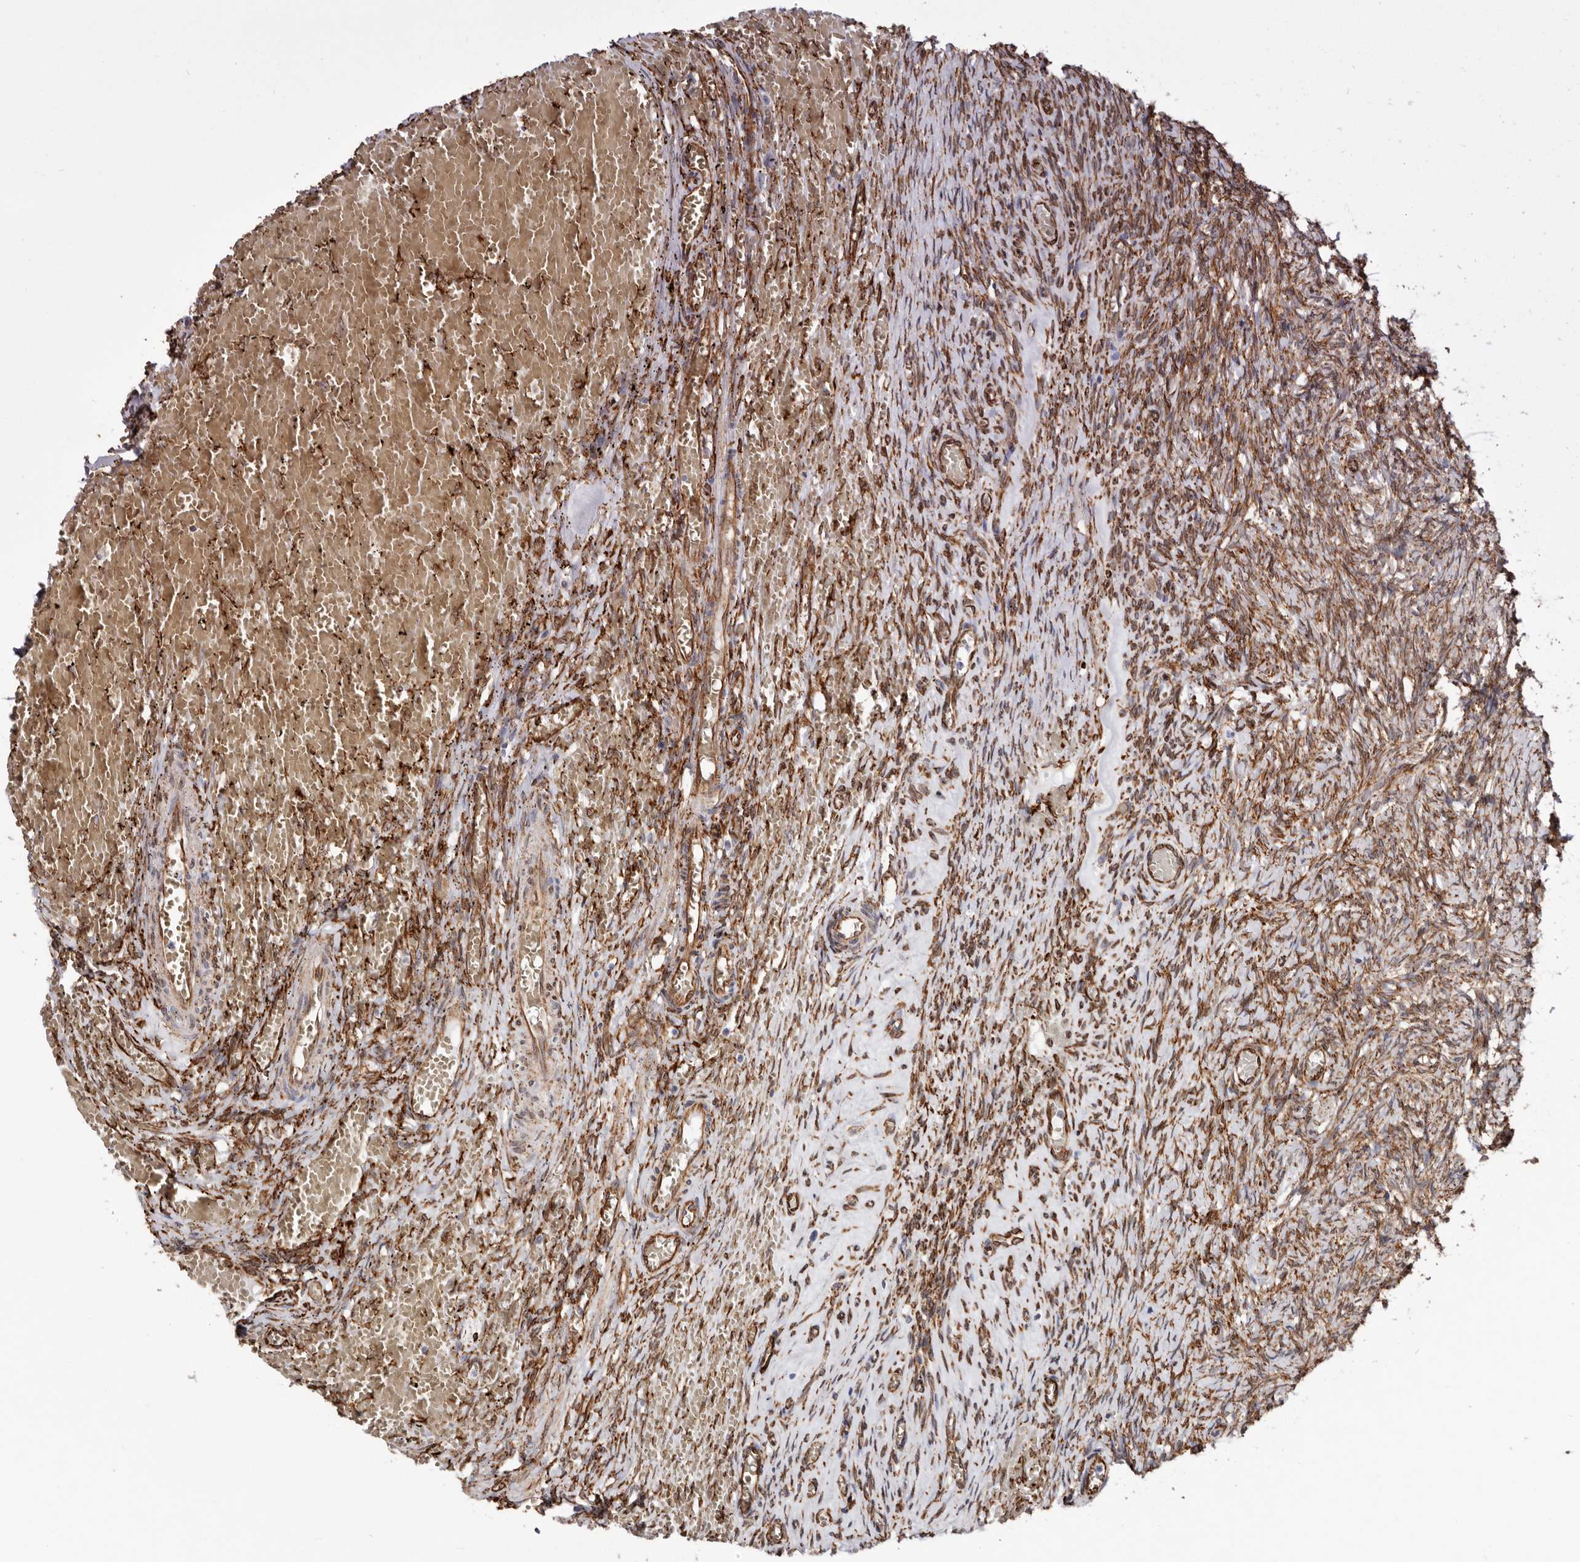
{"staining": {"intensity": "moderate", "quantity": ">75%", "location": "cytoplasmic/membranous"}, "tissue": "ovary", "cell_type": "Follicle cells", "image_type": "normal", "snomed": [{"axis": "morphology", "description": "Adenocarcinoma, NOS"}, {"axis": "topography", "description": "Endometrium"}], "caption": "An immunohistochemistry (IHC) image of normal tissue is shown. Protein staining in brown labels moderate cytoplasmic/membranous positivity in ovary within follicle cells.", "gene": "SEMA3E", "patient": {"sex": "female", "age": 32}}